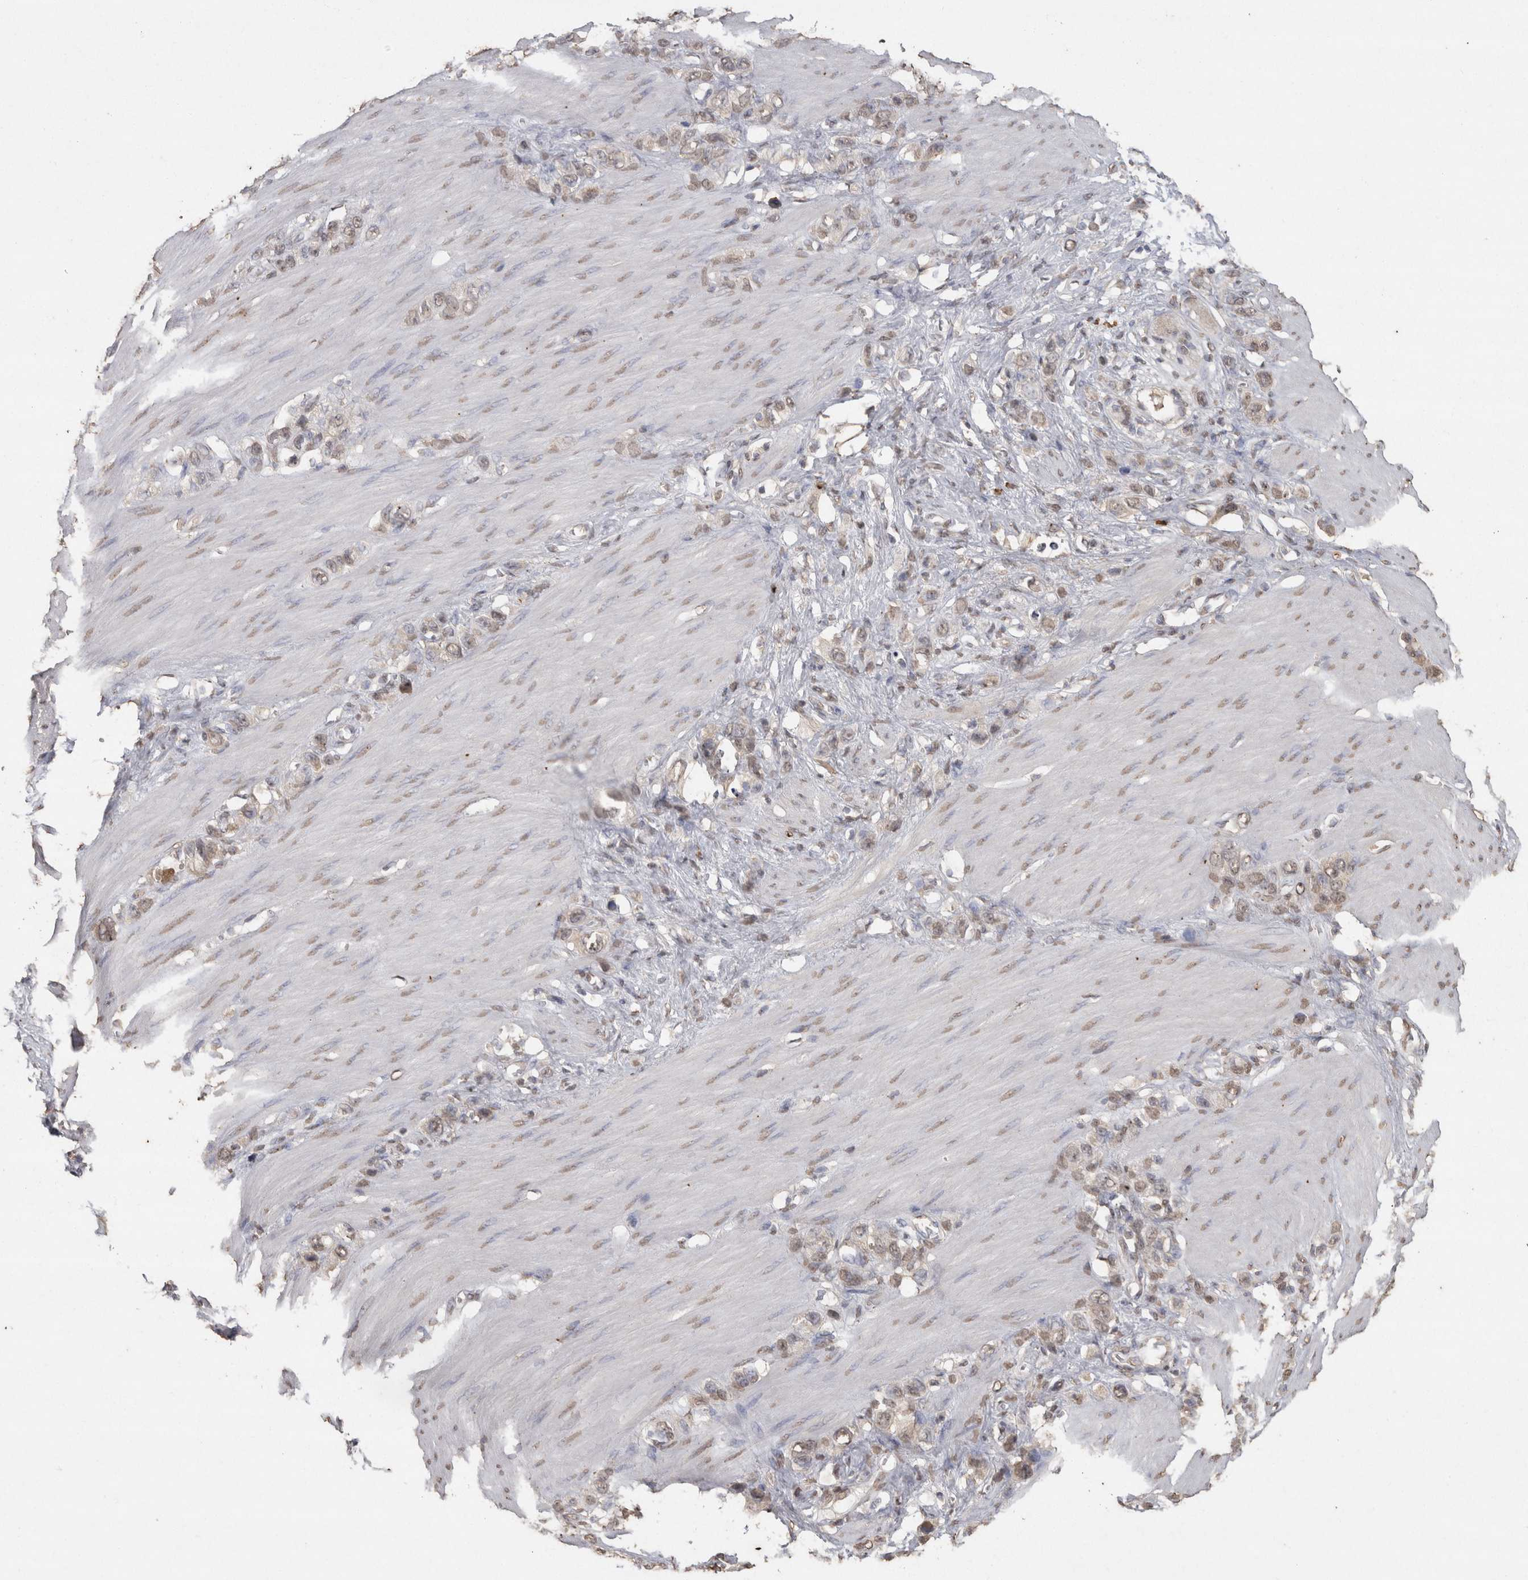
{"staining": {"intensity": "weak", "quantity": "25%-75%", "location": "nuclear"}, "tissue": "stomach cancer", "cell_type": "Tumor cells", "image_type": "cancer", "snomed": [{"axis": "morphology", "description": "Adenocarcinoma, NOS"}, {"axis": "morphology", "description": "Adenocarcinoma, High grade"}, {"axis": "topography", "description": "Stomach, upper"}, {"axis": "topography", "description": "Stomach, lower"}], "caption": "Weak nuclear positivity for a protein is appreciated in about 25%-75% of tumor cells of stomach cancer using immunohistochemistry (IHC).", "gene": "CRELD2", "patient": {"sex": "female", "age": 65}}